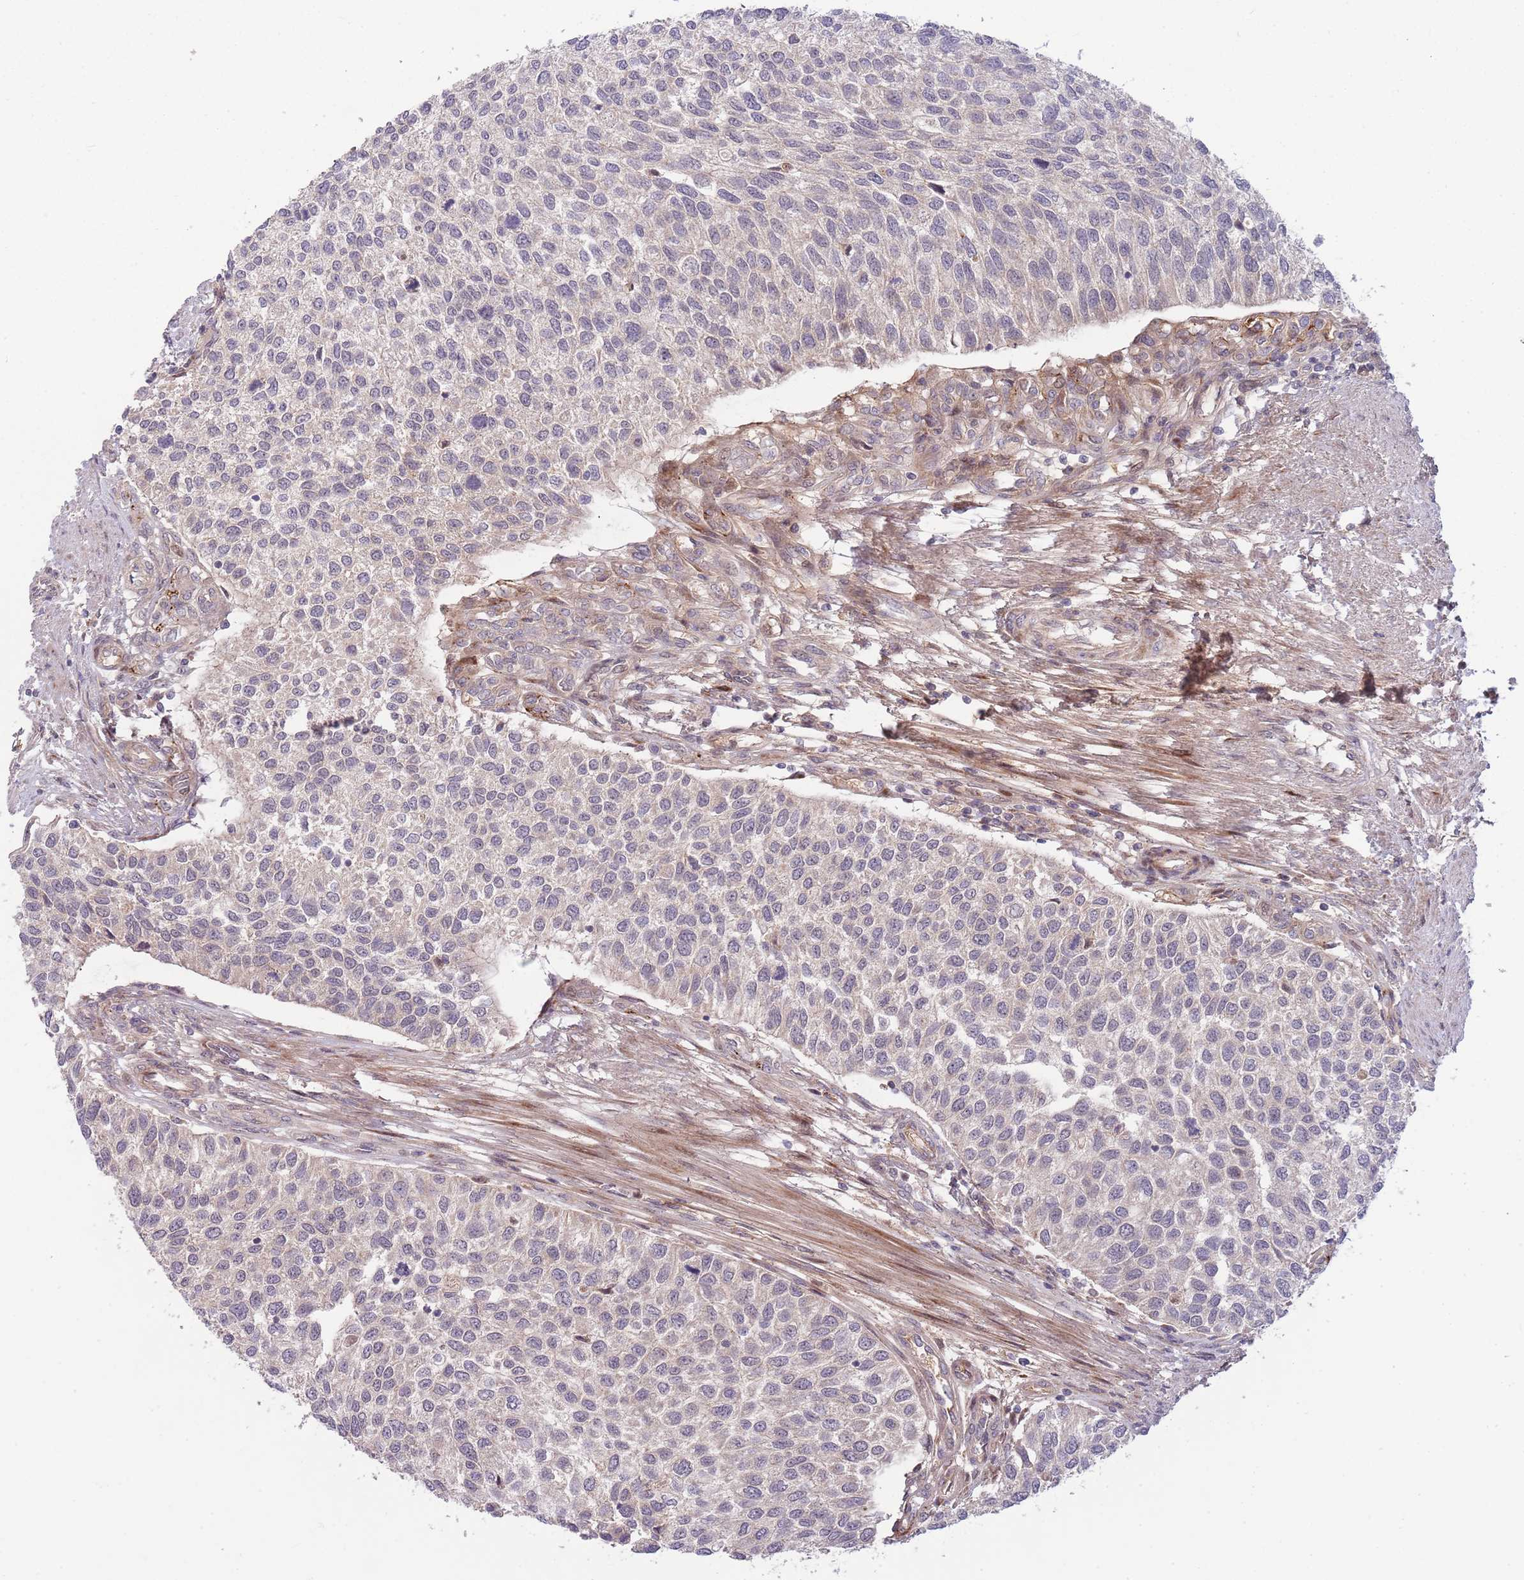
{"staining": {"intensity": "negative", "quantity": "none", "location": "none"}, "tissue": "urothelial cancer", "cell_type": "Tumor cells", "image_type": "cancer", "snomed": [{"axis": "morphology", "description": "Urothelial carcinoma, NOS"}, {"axis": "topography", "description": "Urinary bladder"}], "caption": "Tumor cells are negative for protein expression in human transitional cell carcinoma.", "gene": "NT5DC4", "patient": {"sex": "male", "age": 55}}